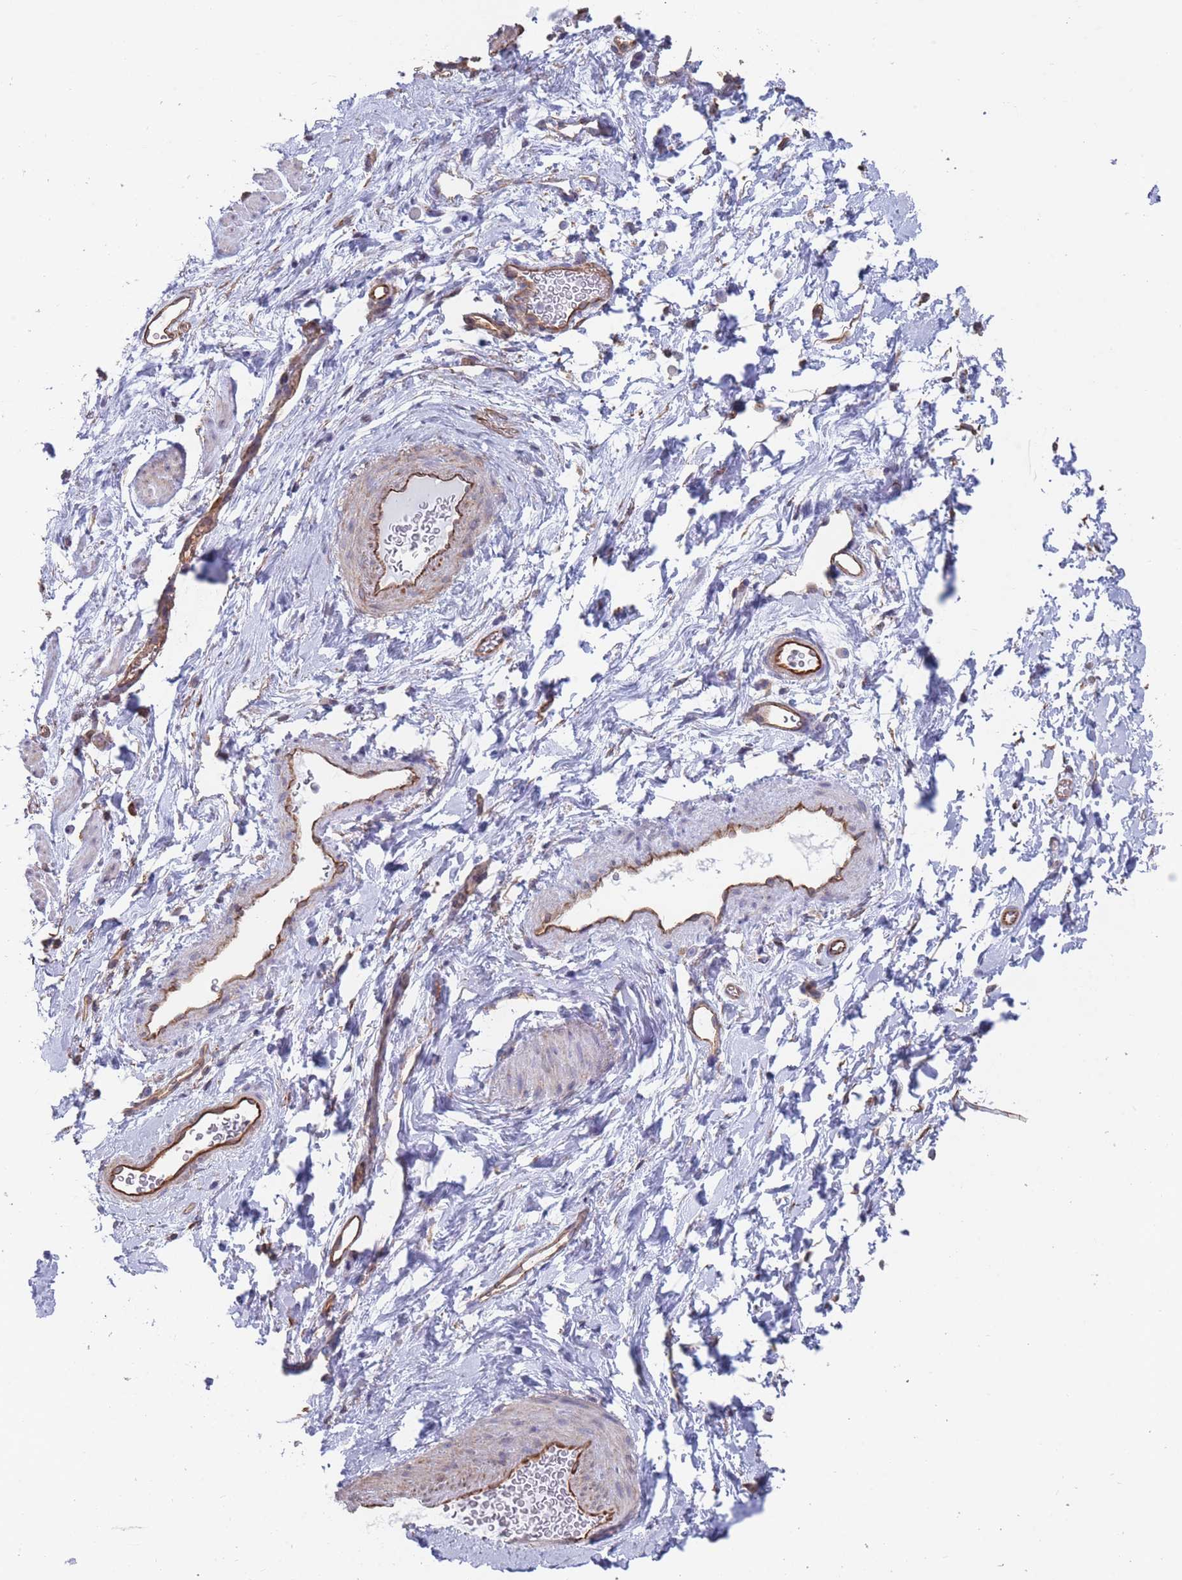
{"staining": {"intensity": "negative", "quantity": "none", "location": "none"}, "tissue": "smooth muscle", "cell_type": "Smooth muscle cells", "image_type": "normal", "snomed": [{"axis": "morphology", "description": "Normal tissue, NOS"}, {"axis": "topography", "description": "Smooth muscle"}, {"axis": "topography", "description": "Peripheral nerve tissue"}], "caption": "Micrograph shows no significant protein positivity in smooth muscle cells of normal smooth muscle.", "gene": "SLC1A6", "patient": {"sex": "male", "age": 69}}